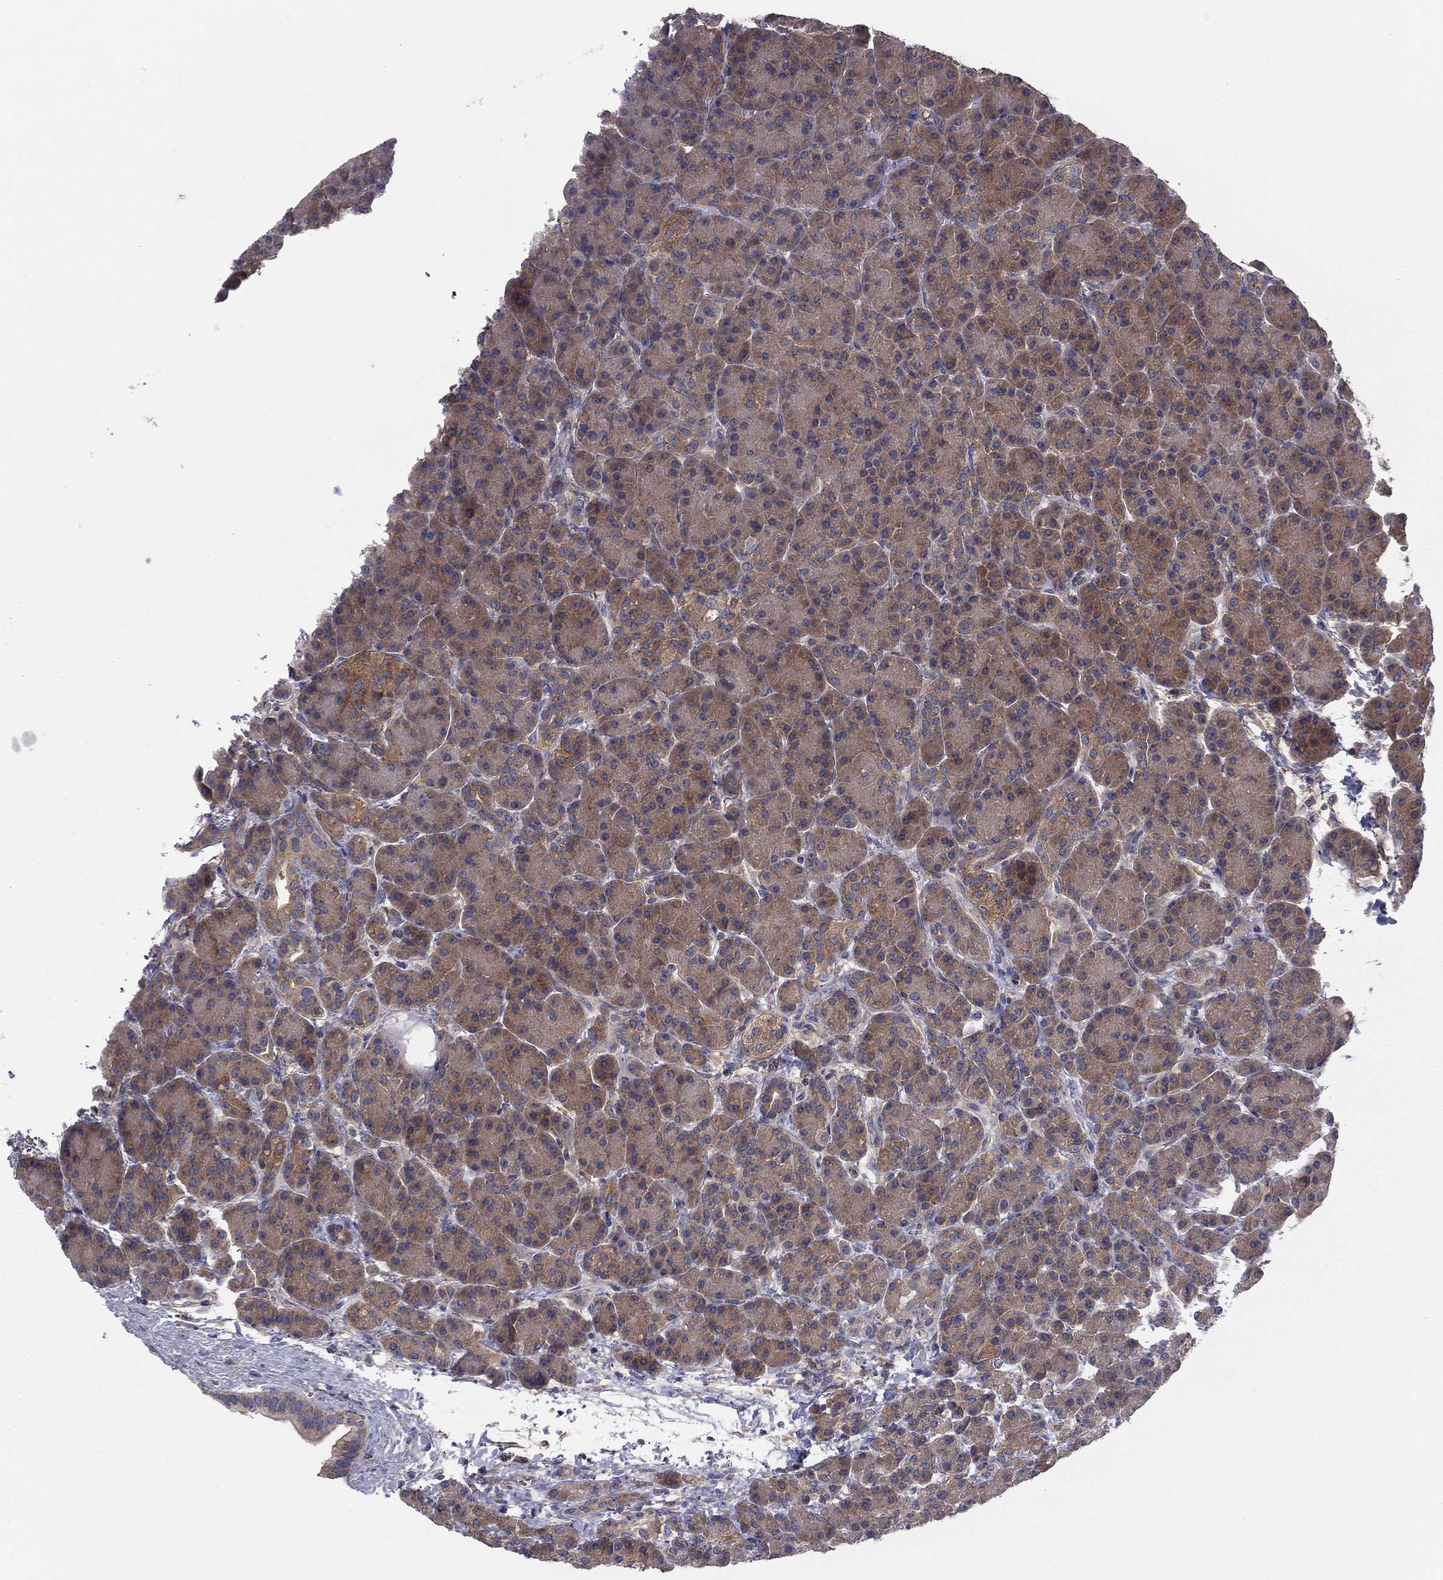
{"staining": {"intensity": "moderate", "quantity": "25%-75%", "location": "cytoplasmic/membranous"}, "tissue": "pancreas", "cell_type": "Exocrine glandular cells", "image_type": "normal", "snomed": [{"axis": "morphology", "description": "Normal tissue, NOS"}, {"axis": "topography", "description": "Pancreas"}], "caption": "Exocrine glandular cells reveal medium levels of moderate cytoplasmic/membranous staining in approximately 25%-75% of cells in benign pancreas.", "gene": "RNF123", "patient": {"sex": "female", "age": 63}}